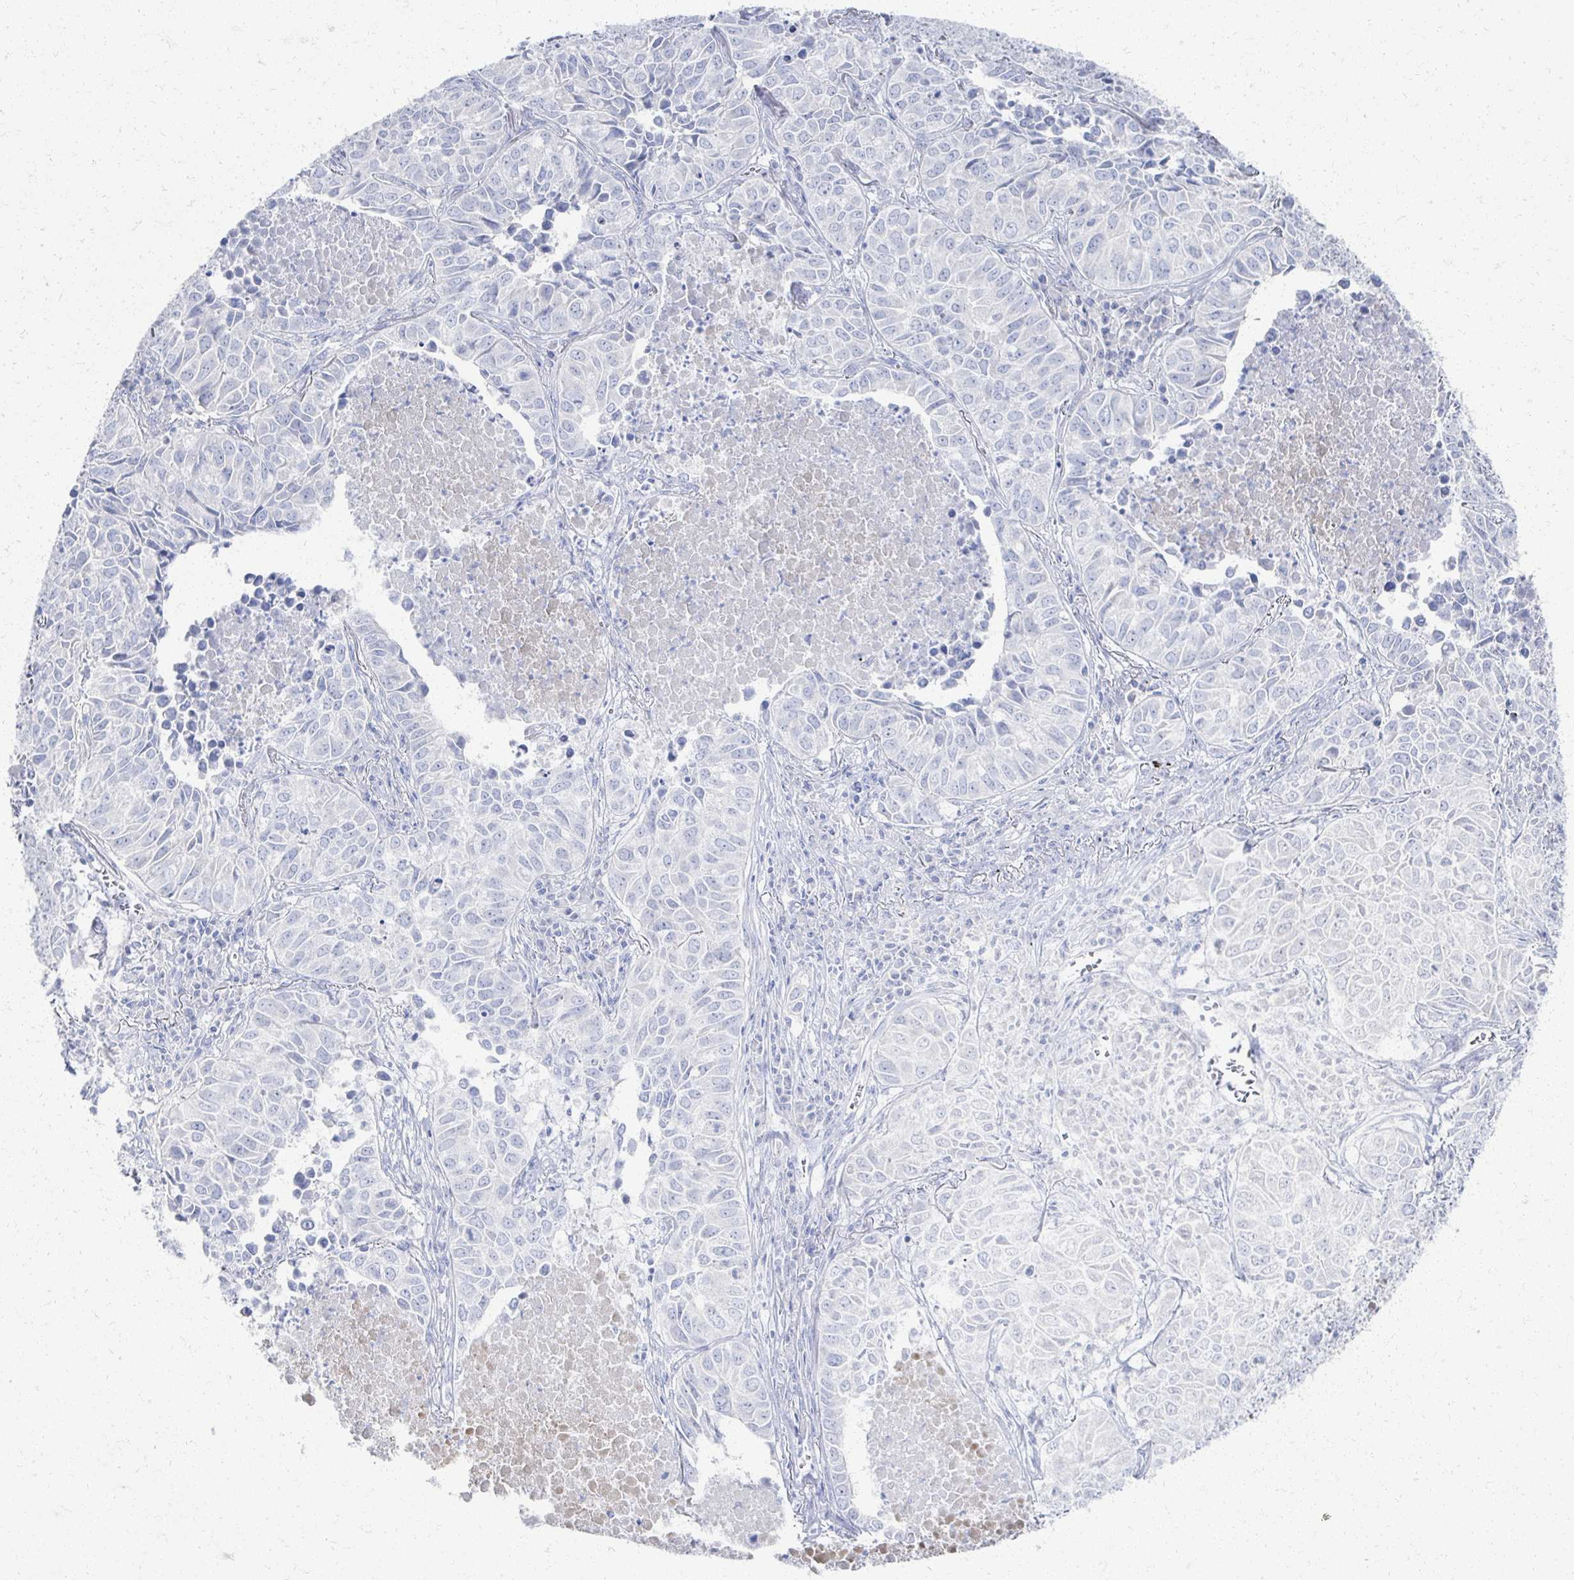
{"staining": {"intensity": "negative", "quantity": "none", "location": "none"}, "tissue": "lung cancer", "cell_type": "Tumor cells", "image_type": "cancer", "snomed": [{"axis": "morphology", "description": "Adenocarcinoma, NOS"}, {"axis": "topography", "description": "Lung"}], "caption": "An immunohistochemistry micrograph of lung adenocarcinoma is shown. There is no staining in tumor cells of lung adenocarcinoma.", "gene": "PRR20A", "patient": {"sex": "female", "age": 50}}